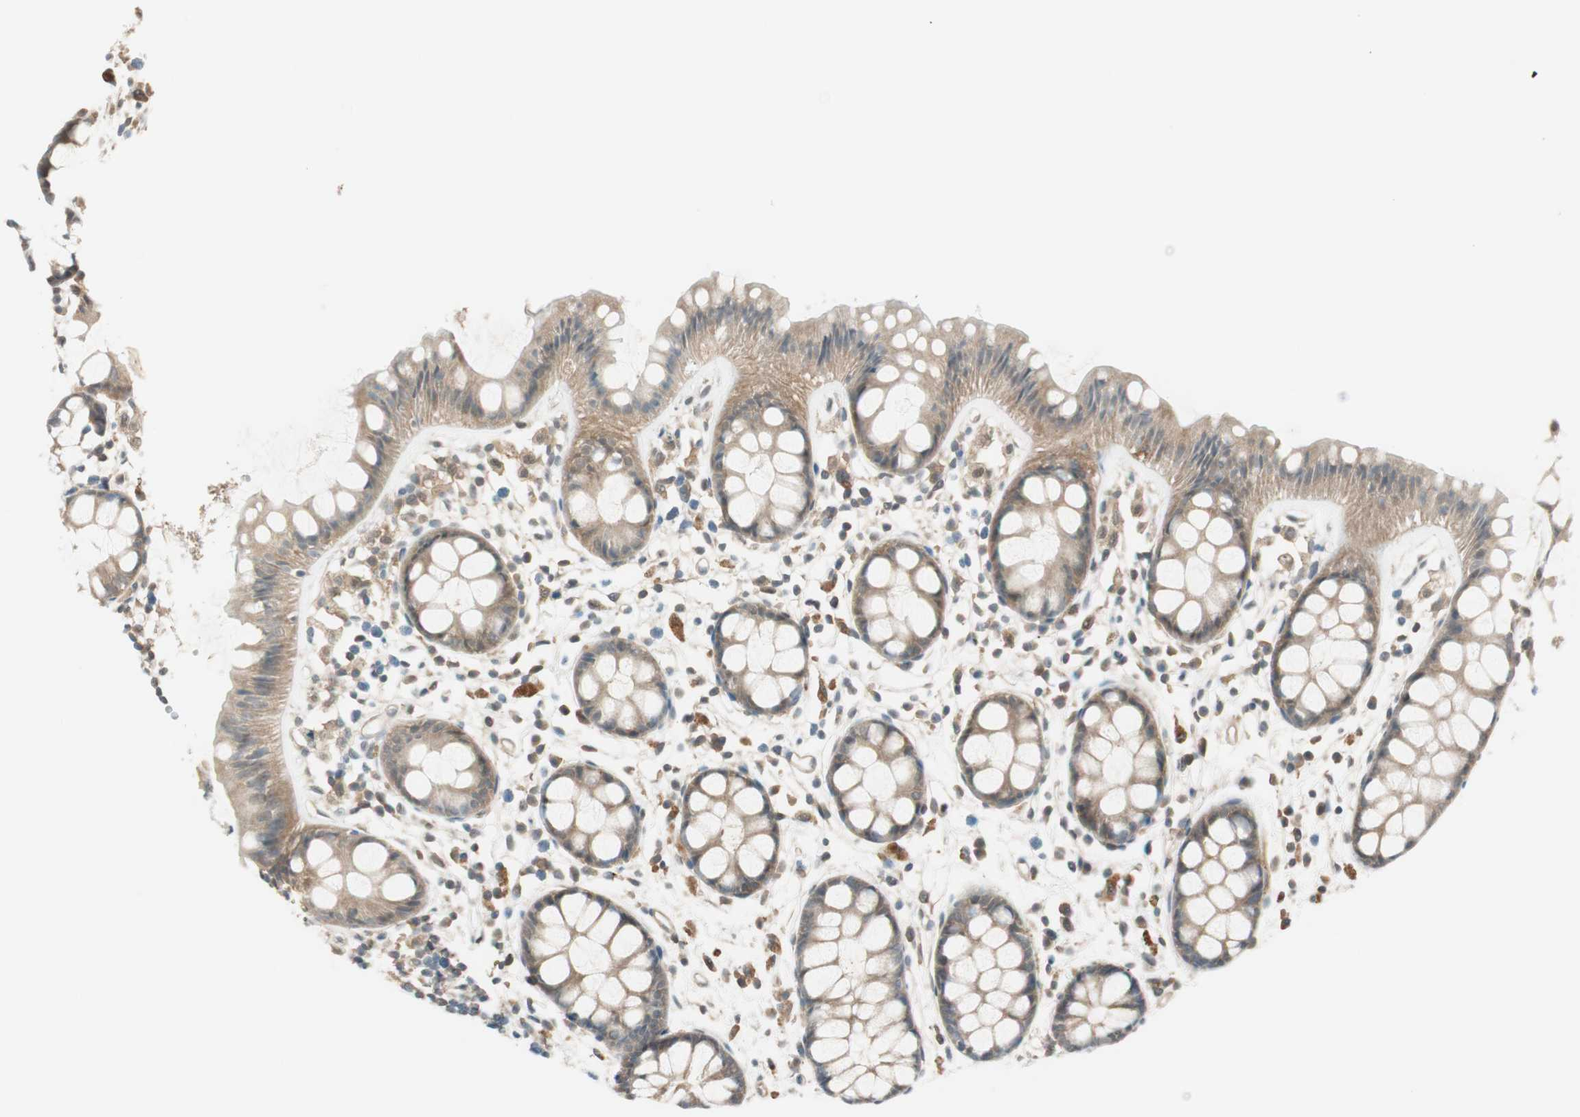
{"staining": {"intensity": "moderate", "quantity": ">75%", "location": "cytoplasmic/membranous"}, "tissue": "rectum", "cell_type": "Glandular cells", "image_type": "normal", "snomed": [{"axis": "morphology", "description": "Normal tissue, NOS"}, {"axis": "topography", "description": "Rectum"}], "caption": "A micrograph of rectum stained for a protein demonstrates moderate cytoplasmic/membranous brown staining in glandular cells. (DAB (3,3'-diaminobenzidine) = brown stain, brightfield microscopy at high magnification).", "gene": "PSMD8", "patient": {"sex": "female", "age": 66}}